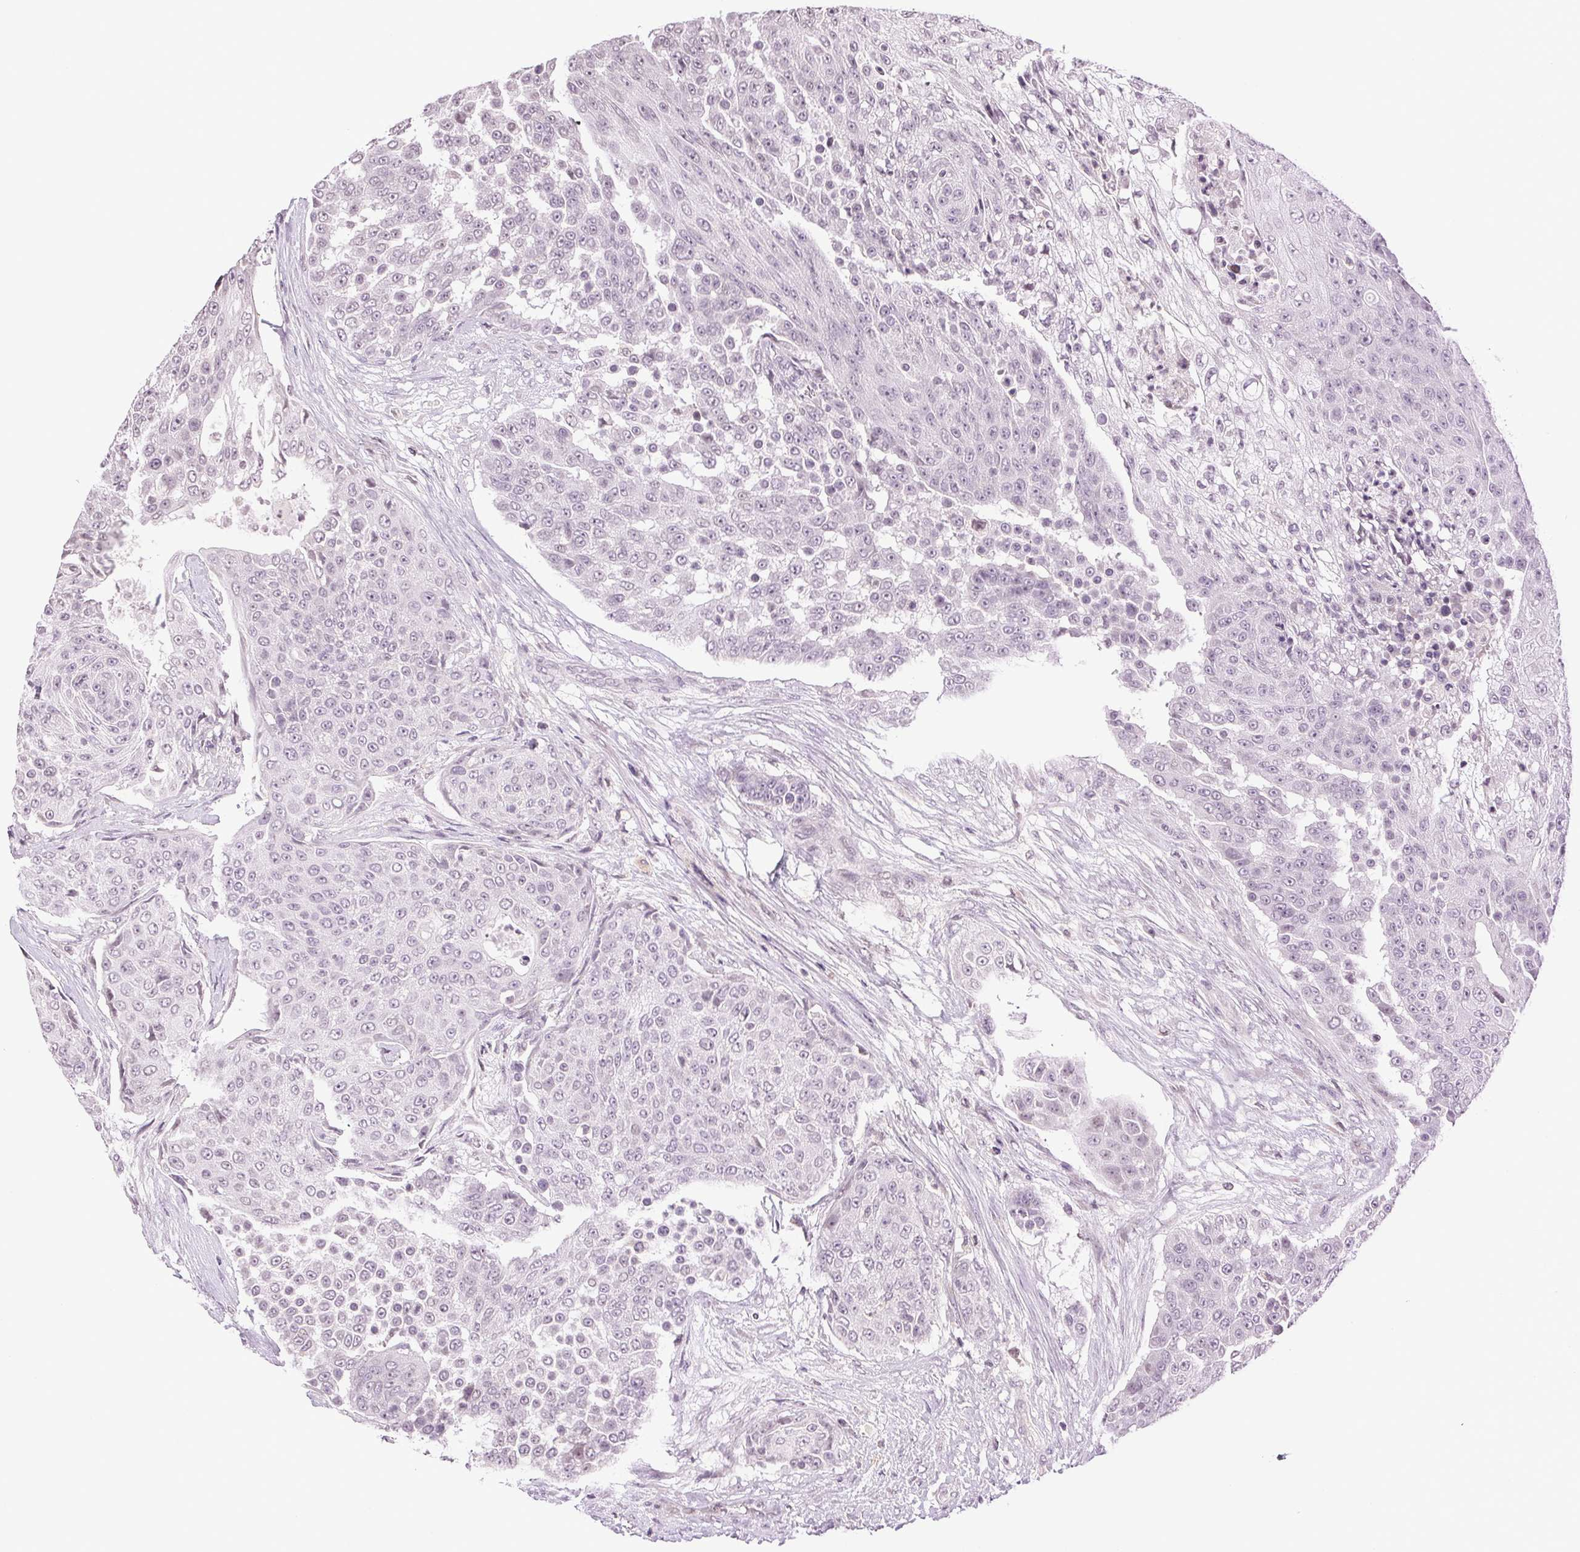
{"staining": {"intensity": "negative", "quantity": "none", "location": "none"}, "tissue": "urothelial cancer", "cell_type": "Tumor cells", "image_type": "cancer", "snomed": [{"axis": "morphology", "description": "Urothelial carcinoma, High grade"}, {"axis": "topography", "description": "Urinary bladder"}], "caption": "DAB immunohistochemical staining of human urothelial carcinoma (high-grade) exhibits no significant staining in tumor cells.", "gene": "TNNT3", "patient": {"sex": "female", "age": 63}}